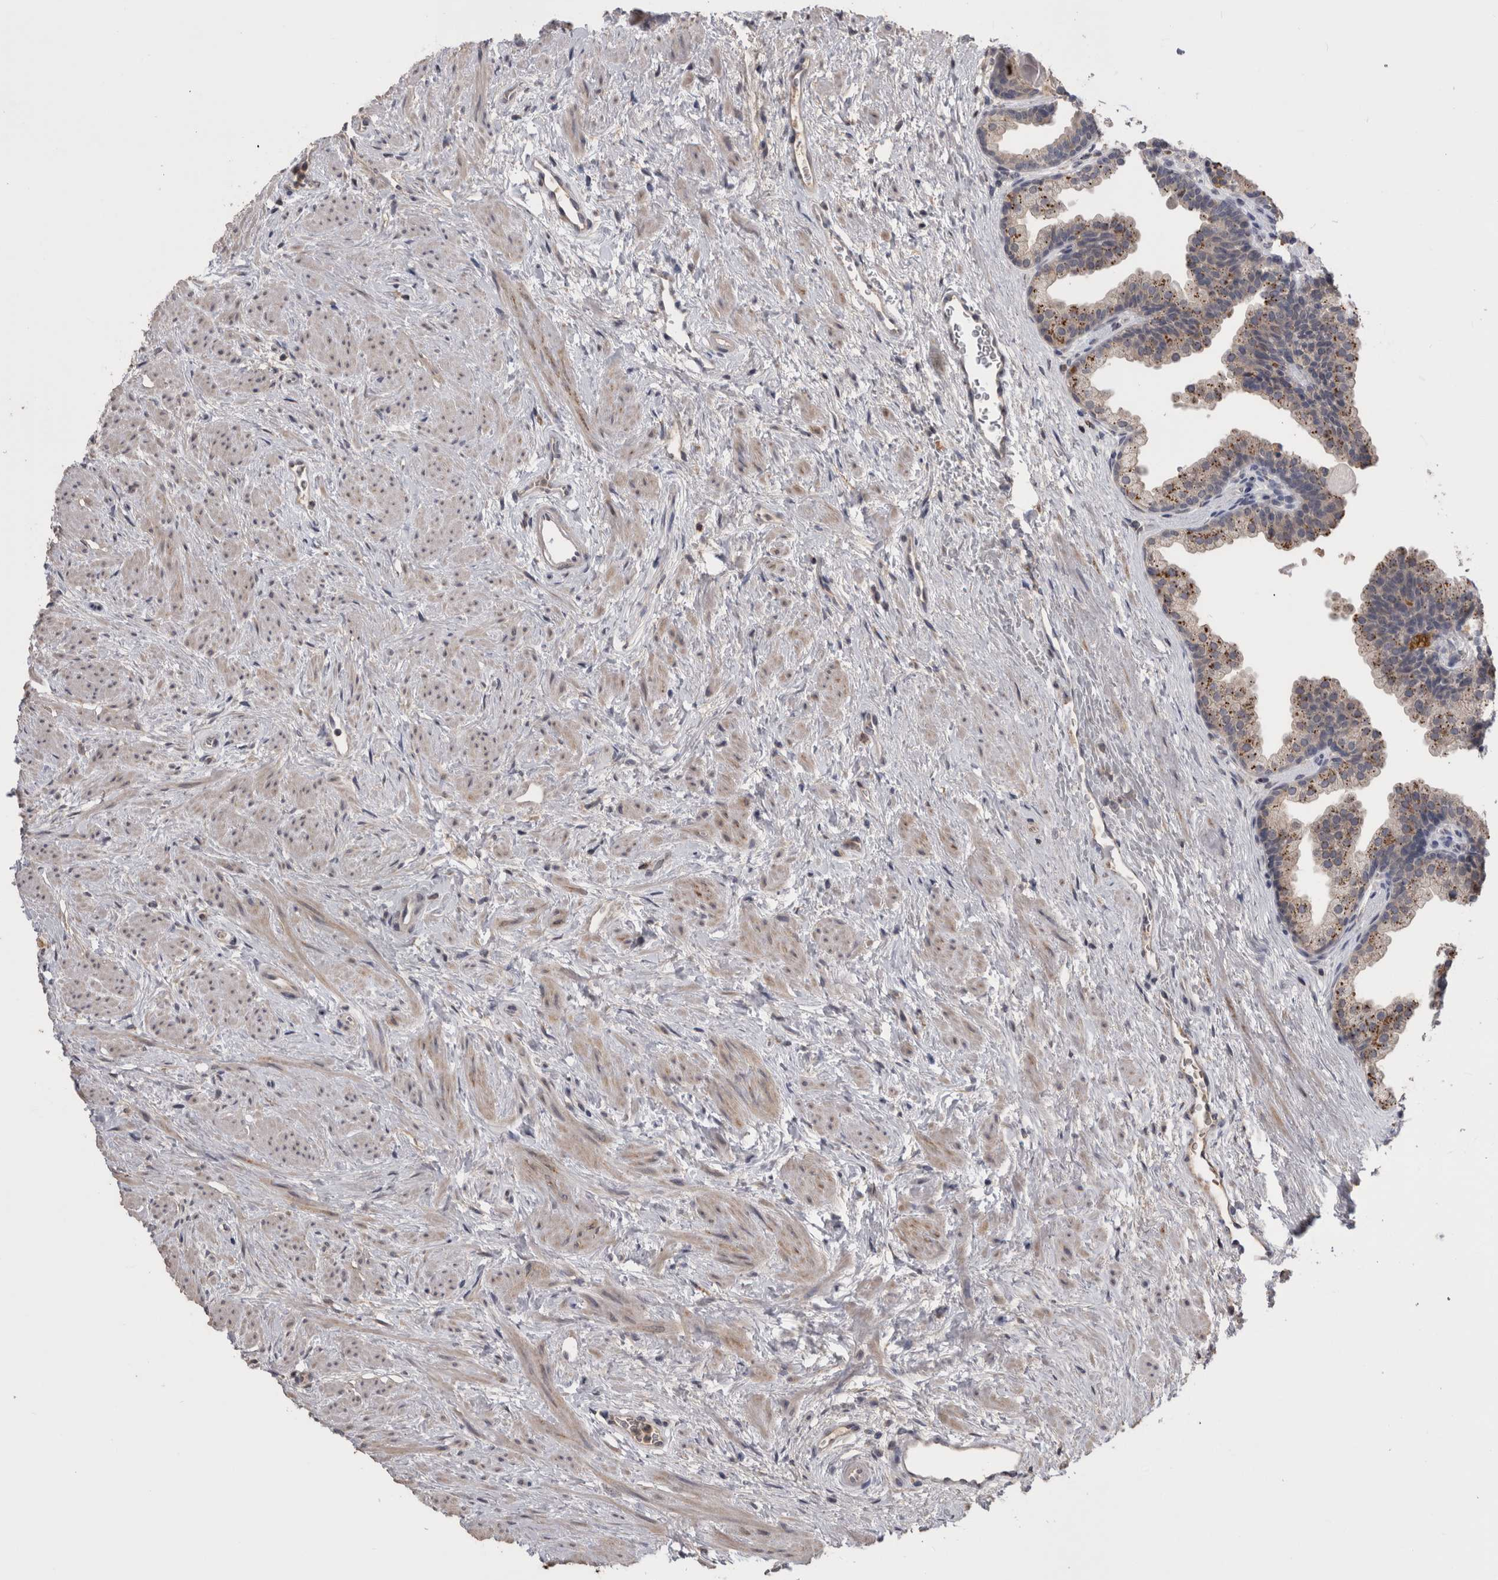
{"staining": {"intensity": "weak", "quantity": "25%-75%", "location": "cytoplasmic/membranous"}, "tissue": "prostate", "cell_type": "Glandular cells", "image_type": "normal", "snomed": [{"axis": "morphology", "description": "Normal tissue, NOS"}, {"axis": "topography", "description": "Prostate"}], "caption": "Immunohistochemical staining of benign prostate exhibits 25%-75% levels of weak cytoplasmic/membranous protein positivity in approximately 25%-75% of glandular cells.", "gene": "ANXA13", "patient": {"sex": "male", "age": 48}}